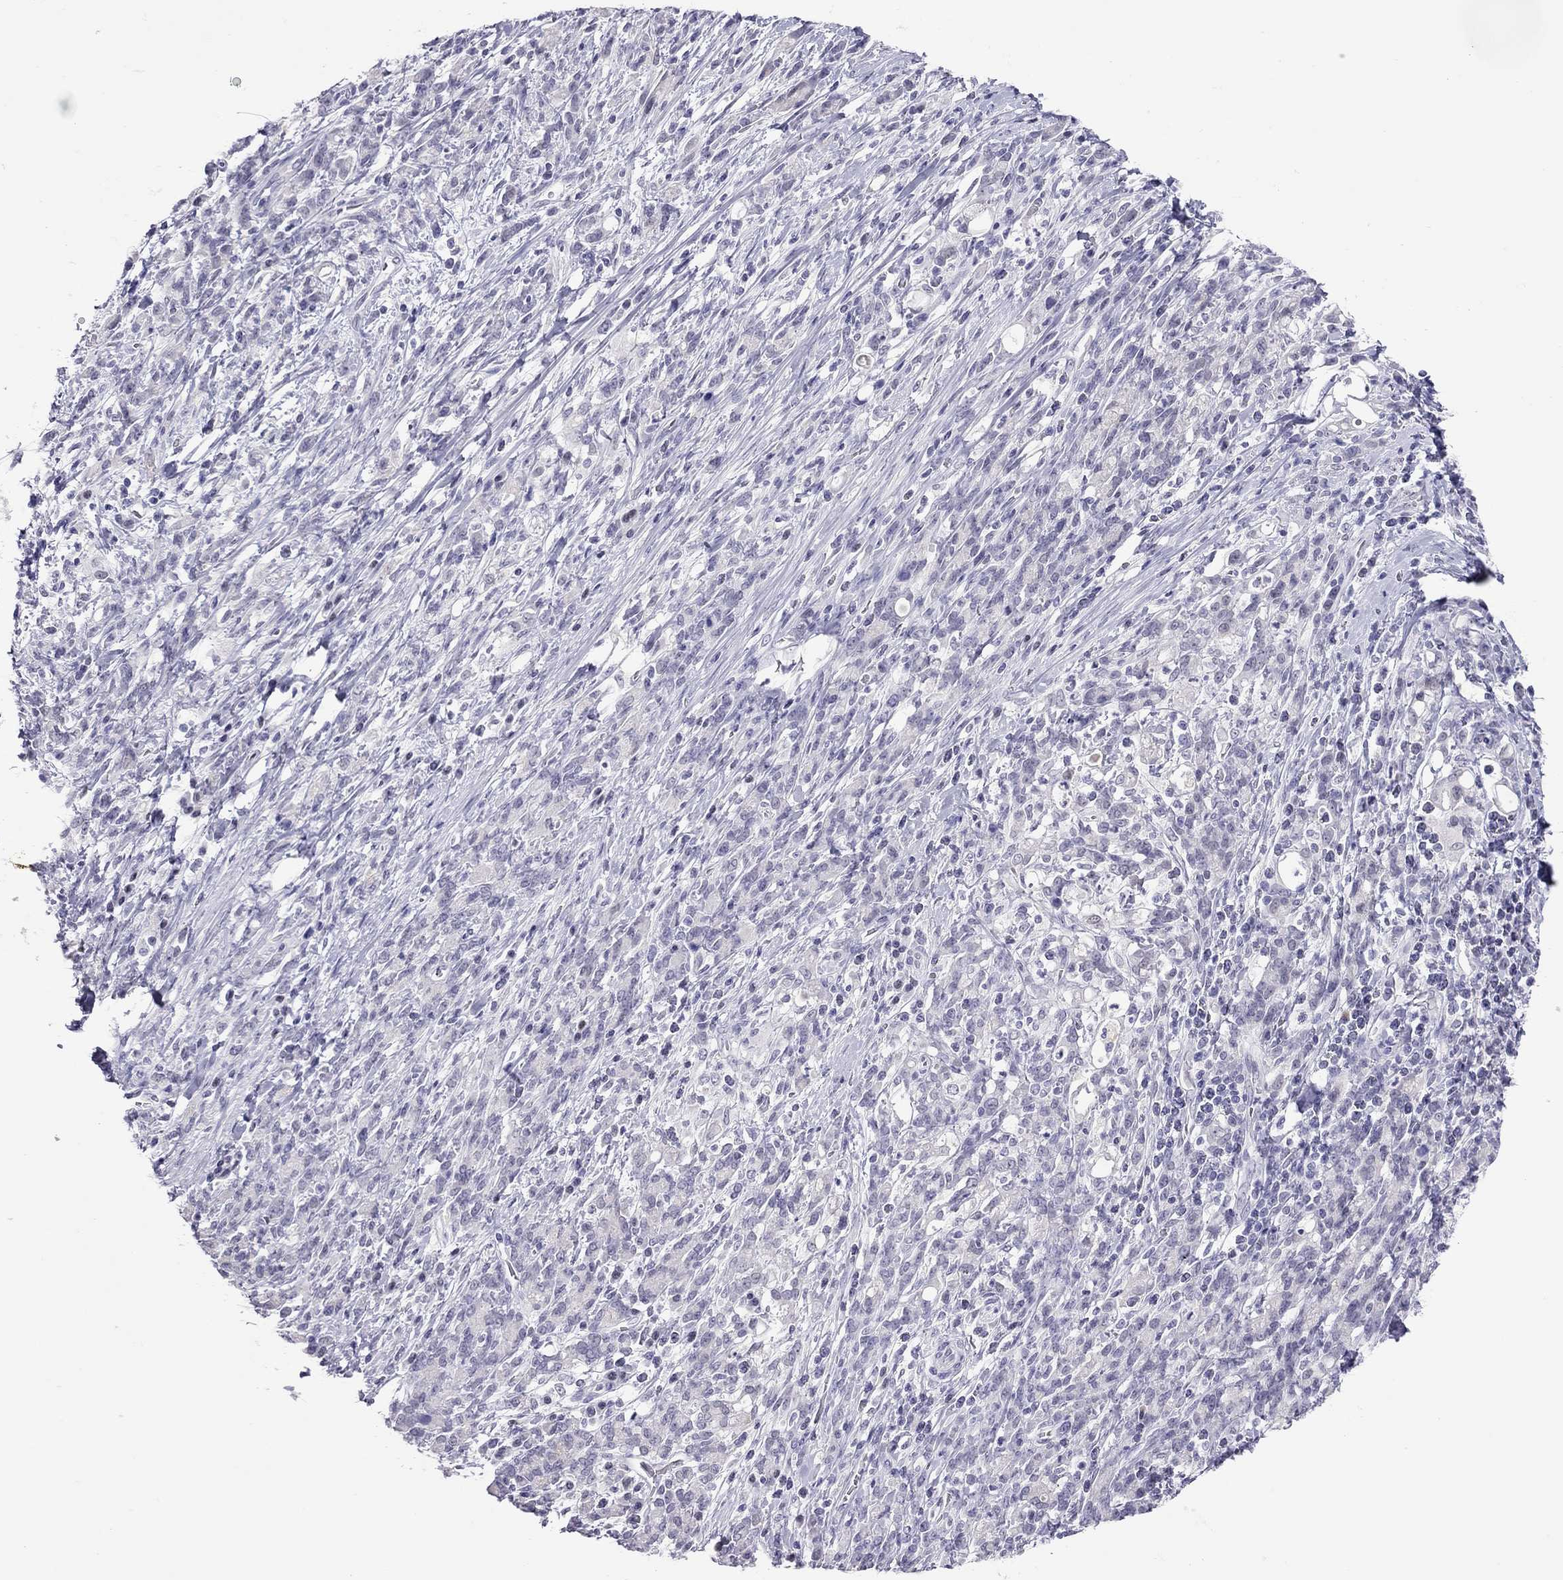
{"staining": {"intensity": "negative", "quantity": "none", "location": "none"}, "tissue": "stomach cancer", "cell_type": "Tumor cells", "image_type": "cancer", "snomed": [{"axis": "morphology", "description": "Adenocarcinoma, NOS"}, {"axis": "topography", "description": "Stomach"}], "caption": "This is an immunohistochemistry (IHC) micrograph of stomach cancer. There is no expression in tumor cells.", "gene": "CHRNB3", "patient": {"sex": "female", "age": 57}}